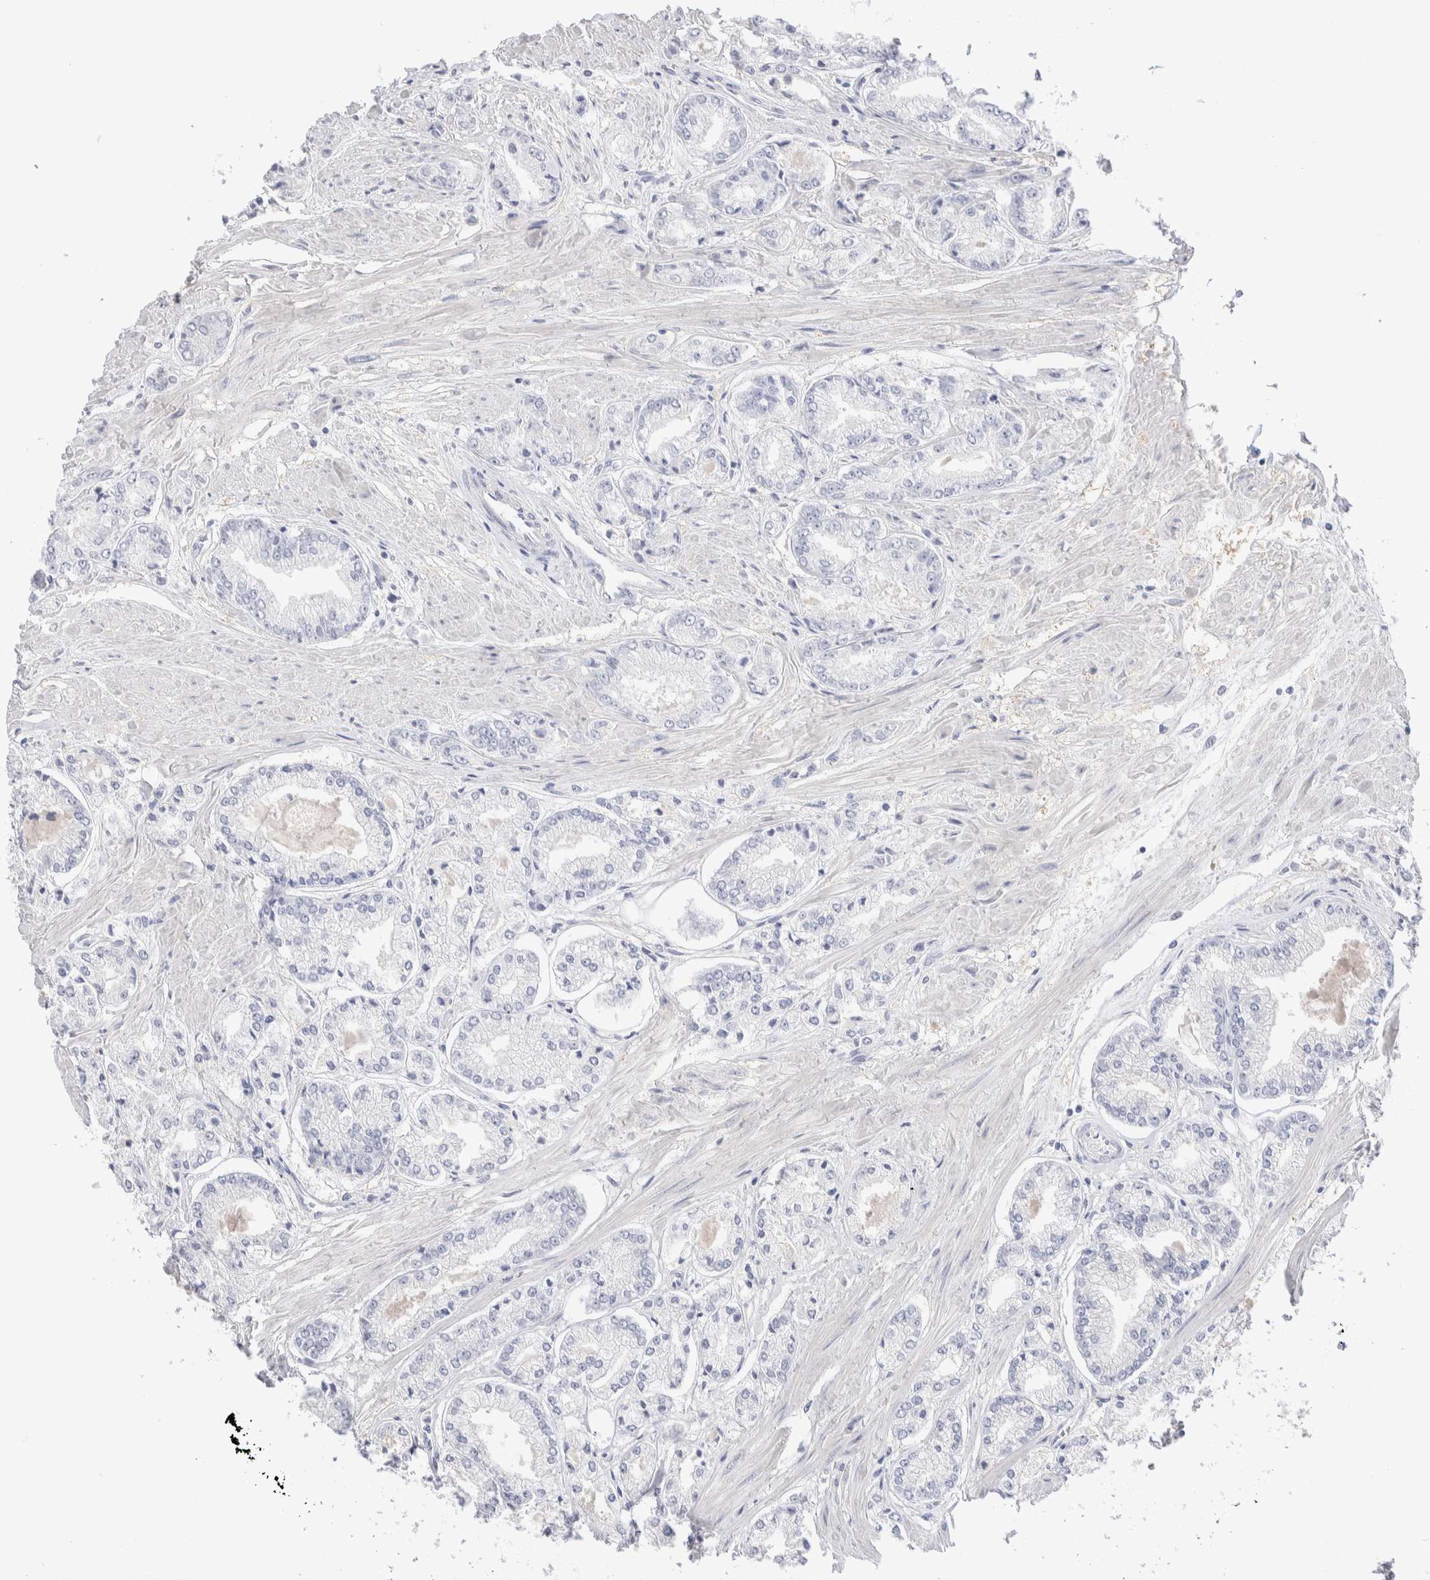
{"staining": {"intensity": "negative", "quantity": "none", "location": "none"}, "tissue": "prostate cancer", "cell_type": "Tumor cells", "image_type": "cancer", "snomed": [{"axis": "morphology", "description": "Adenocarcinoma, Low grade"}, {"axis": "topography", "description": "Prostate"}], "caption": "Prostate cancer stained for a protein using immunohistochemistry (IHC) demonstrates no expression tumor cells.", "gene": "DNAJB6", "patient": {"sex": "male", "age": 52}}